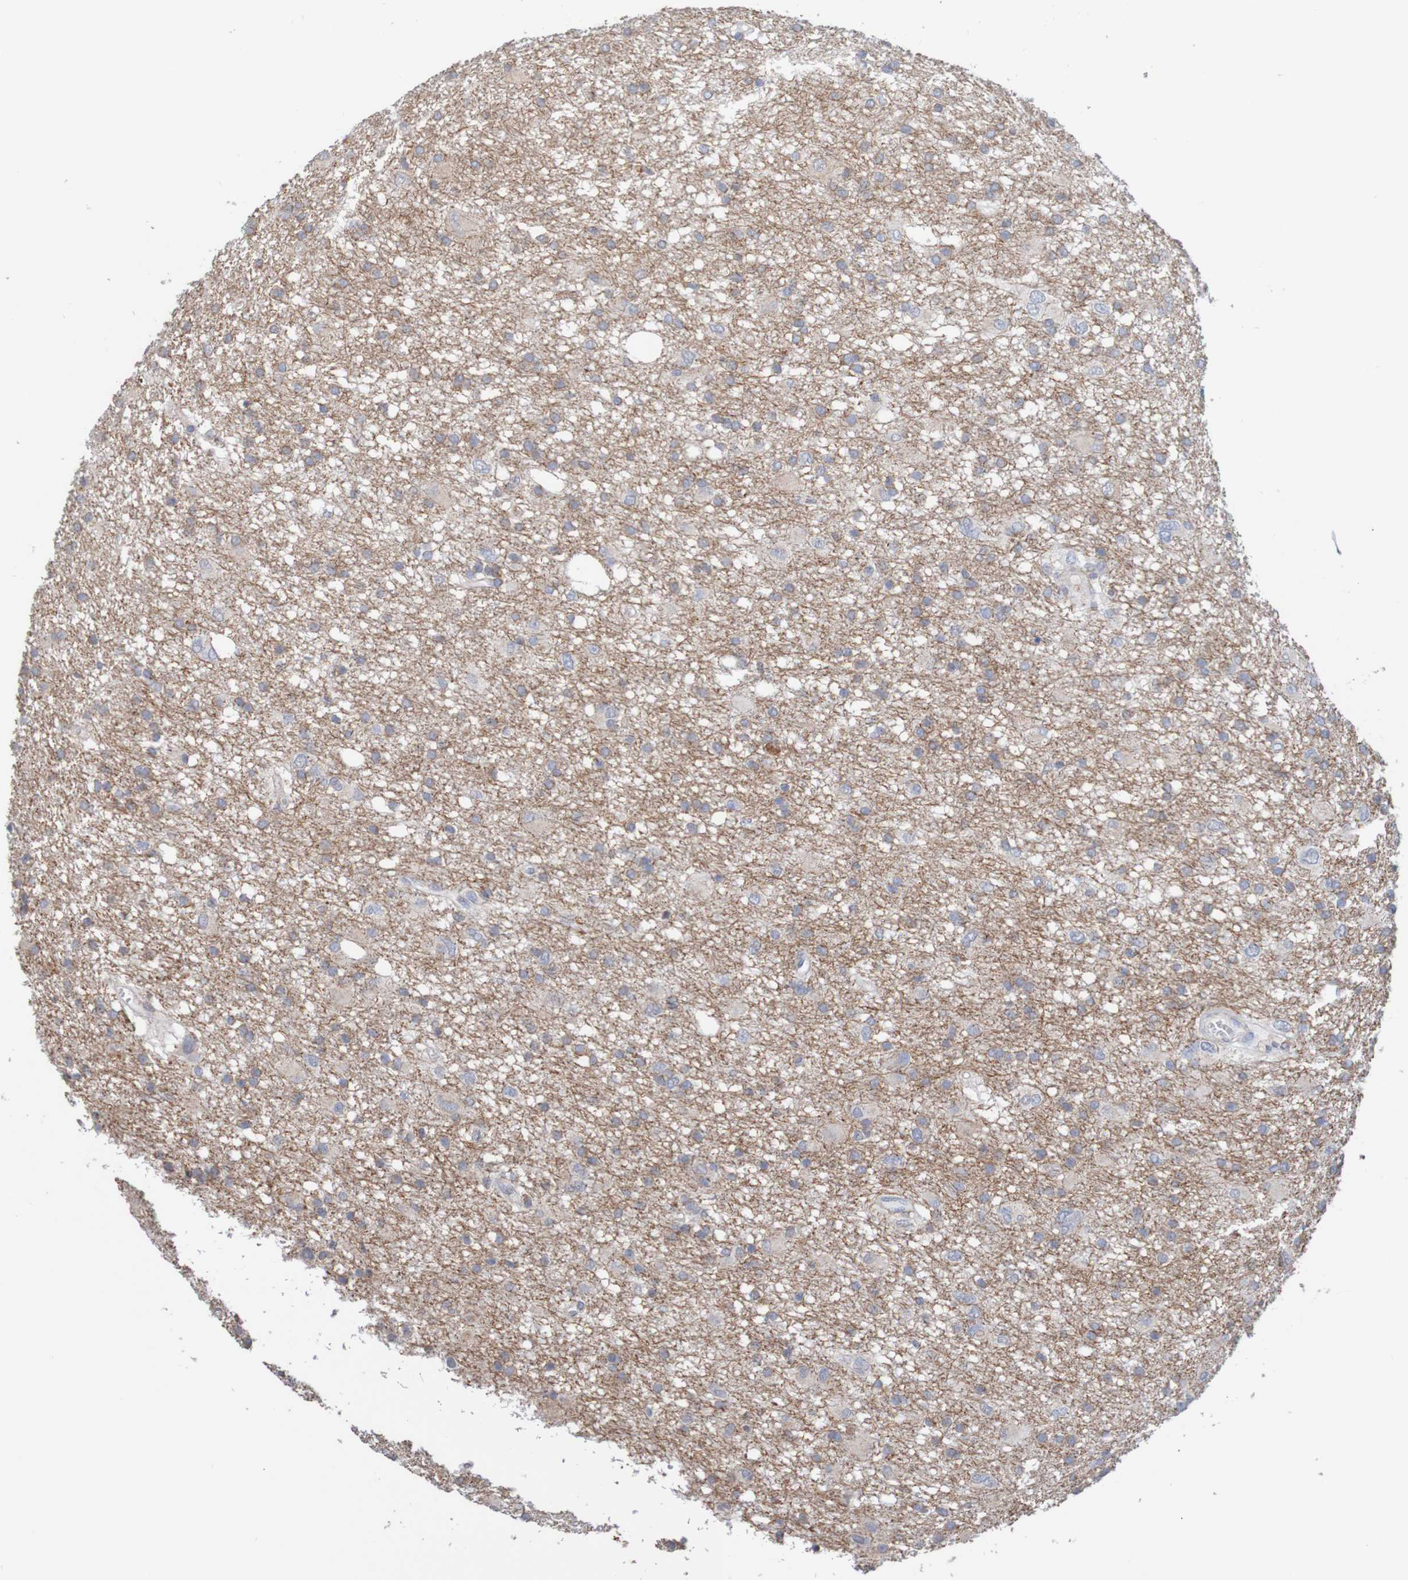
{"staining": {"intensity": "negative", "quantity": "none", "location": "none"}, "tissue": "glioma", "cell_type": "Tumor cells", "image_type": "cancer", "snomed": [{"axis": "morphology", "description": "Glioma, malignant, High grade"}, {"axis": "topography", "description": "Brain"}], "caption": "Immunohistochemistry (IHC) photomicrograph of human malignant glioma (high-grade) stained for a protein (brown), which exhibits no positivity in tumor cells.", "gene": "PDIA3", "patient": {"sex": "female", "age": 59}}